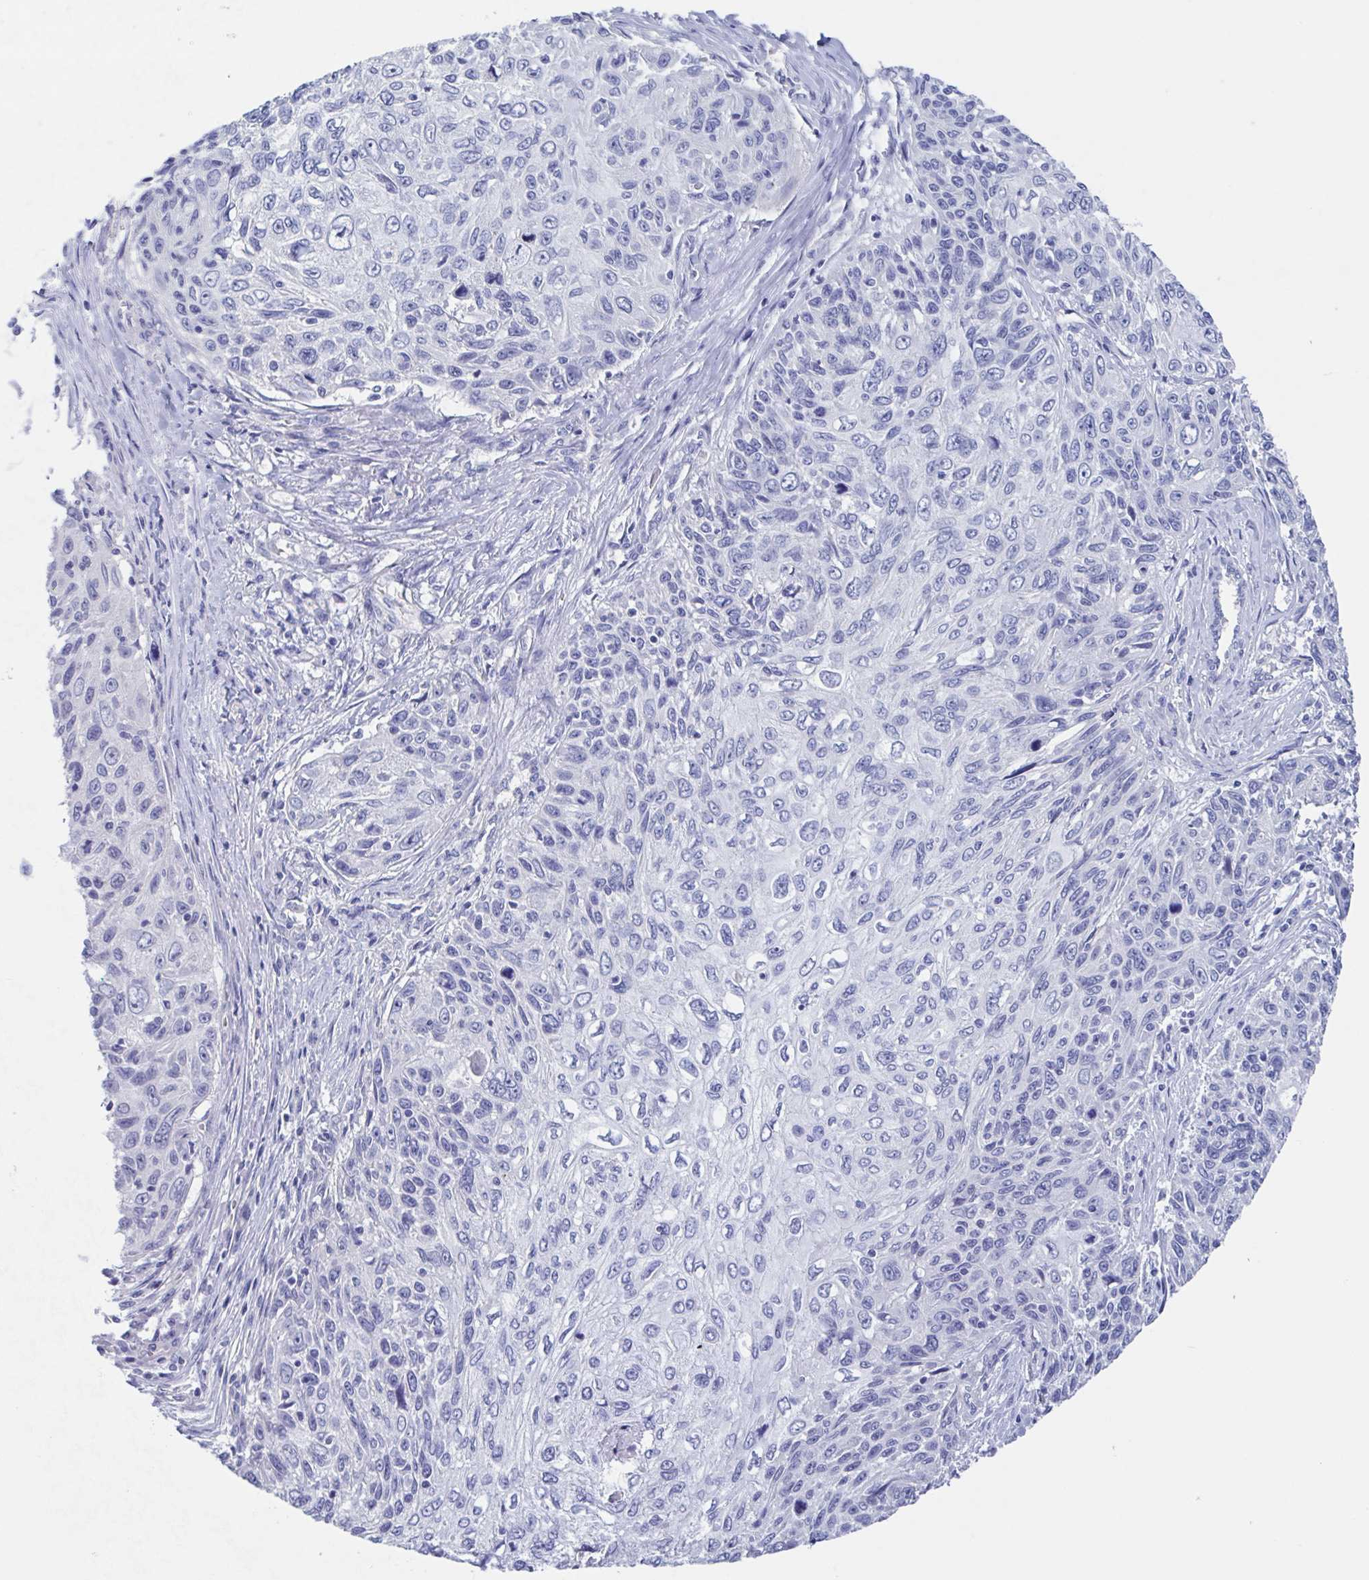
{"staining": {"intensity": "negative", "quantity": "none", "location": "none"}, "tissue": "skin cancer", "cell_type": "Tumor cells", "image_type": "cancer", "snomed": [{"axis": "morphology", "description": "Squamous cell carcinoma, NOS"}, {"axis": "topography", "description": "Skin"}], "caption": "Tumor cells show no significant protein expression in skin cancer (squamous cell carcinoma). Nuclei are stained in blue.", "gene": "TEX12", "patient": {"sex": "male", "age": 92}}